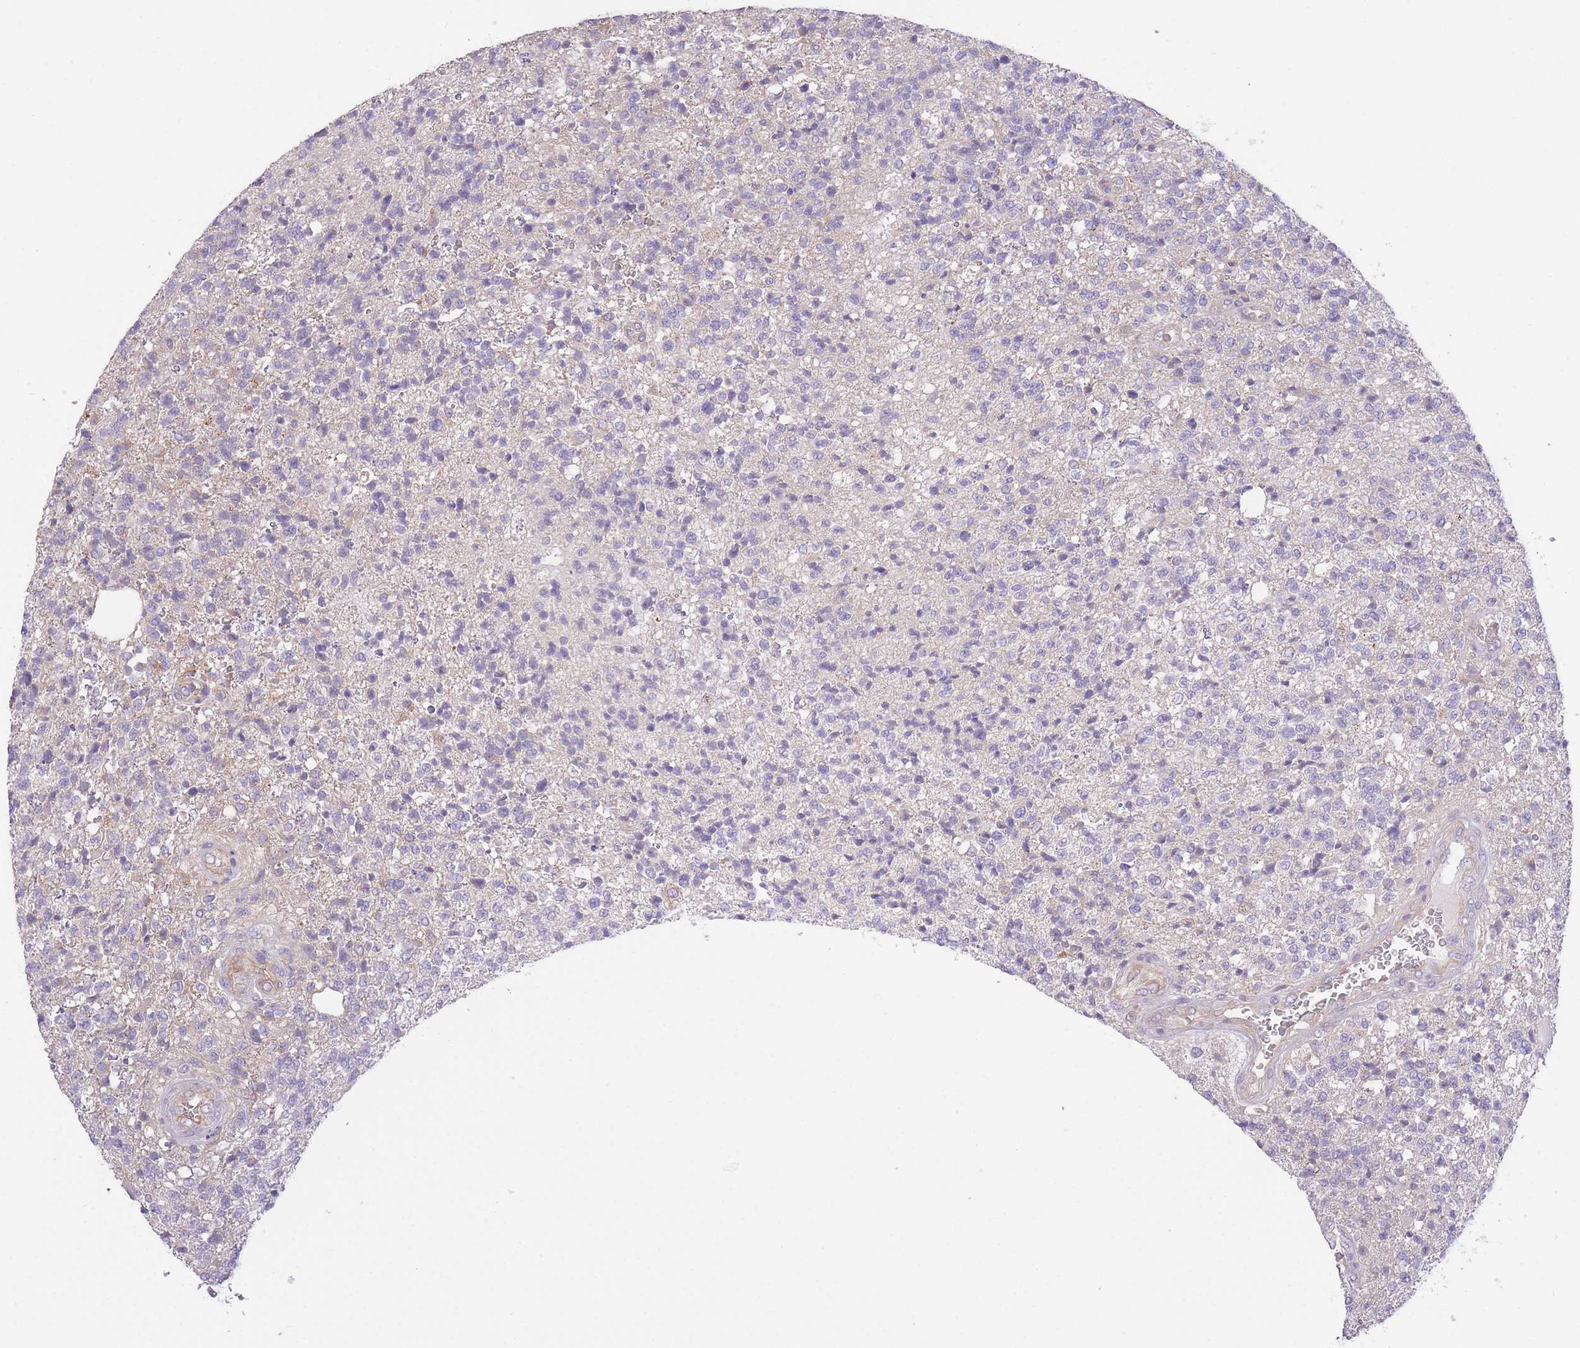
{"staining": {"intensity": "negative", "quantity": "none", "location": "none"}, "tissue": "glioma", "cell_type": "Tumor cells", "image_type": "cancer", "snomed": [{"axis": "morphology", "description": "Glioma, malignant, High grade"}, {"axis": "topography", "description": "Brain"}], "caption": "Immunohistochemistry (IHC) of human malignant glioma (high-grade) demonstrates no positivity in tumor cells.", "gene": "REV1", "patient": {"sex": "male", "age": 56}}